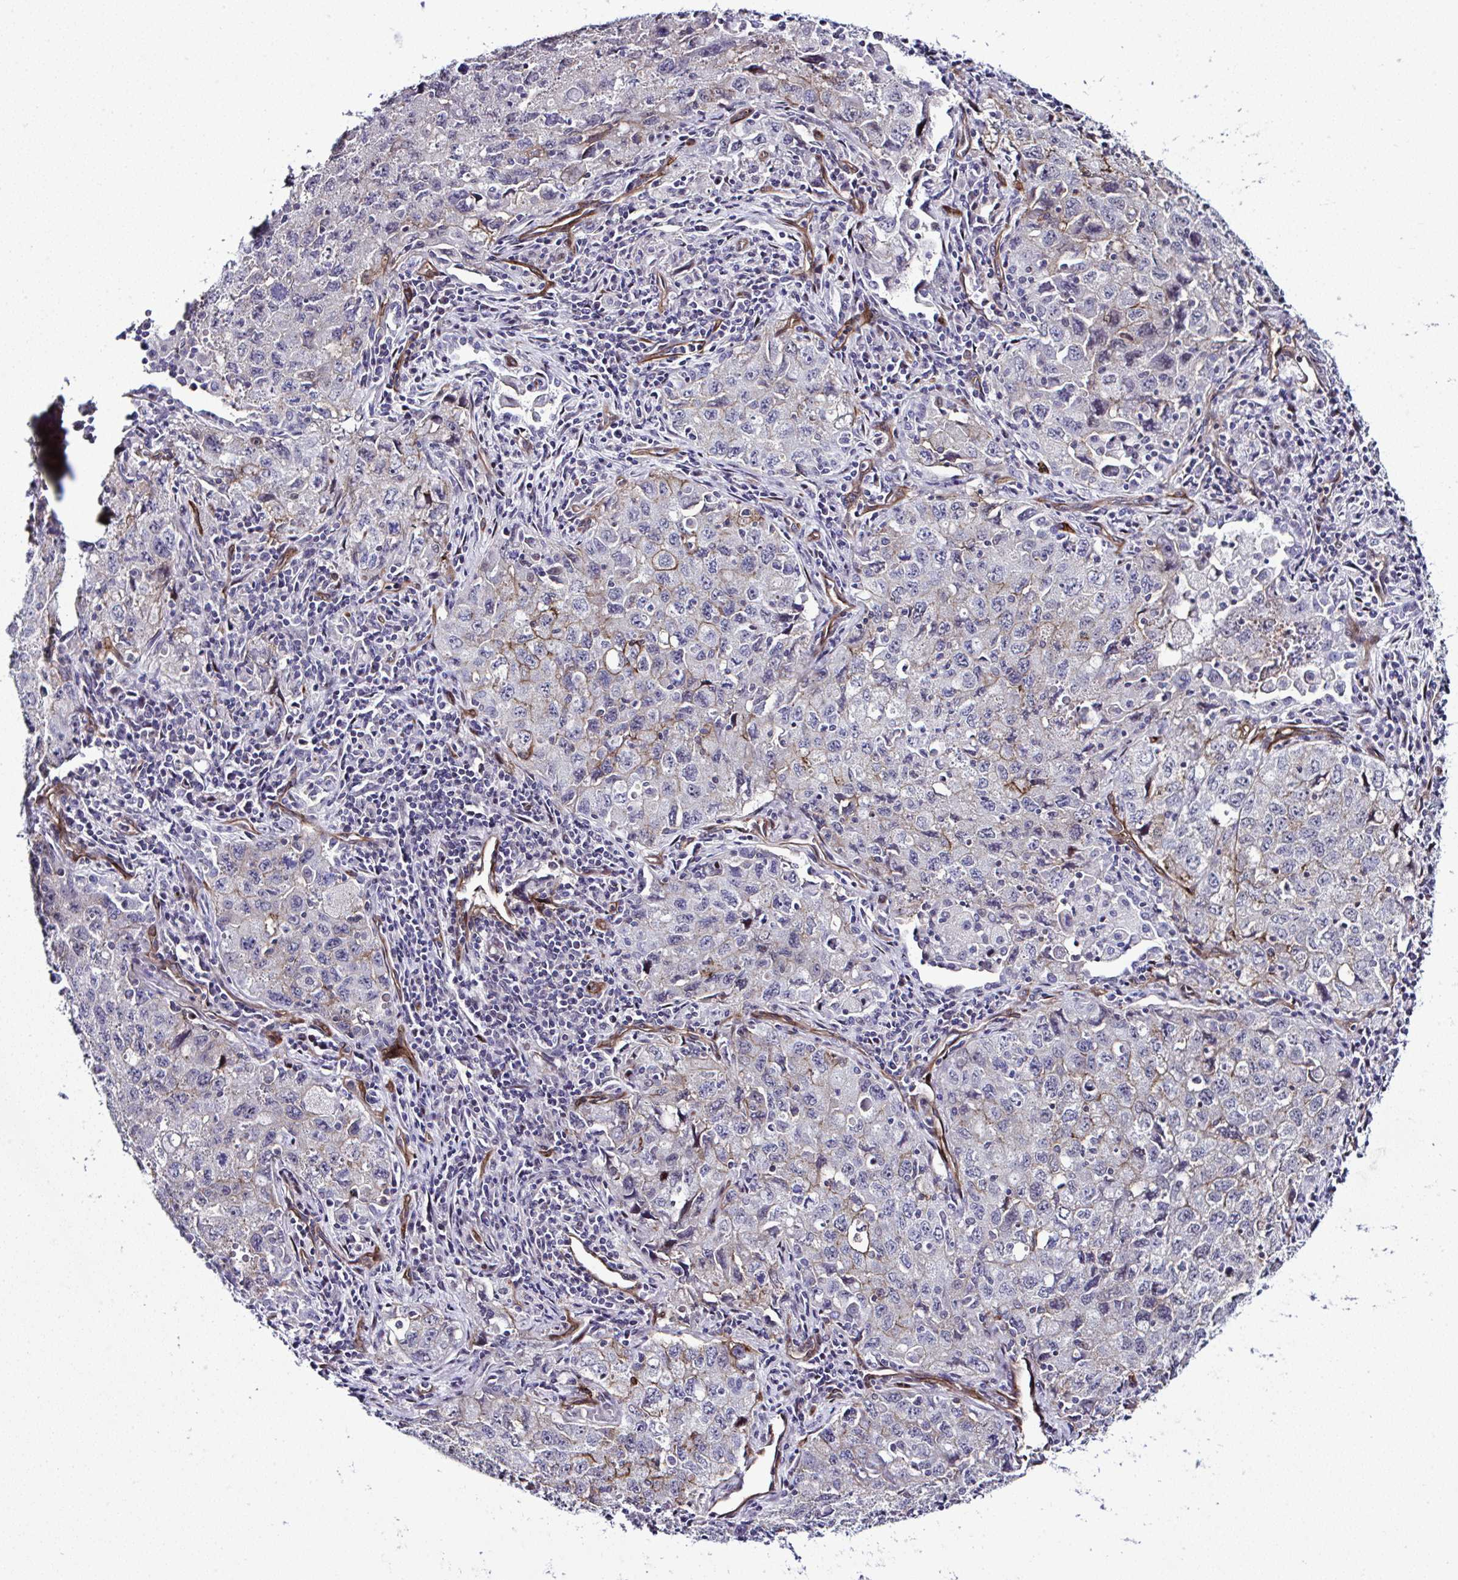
{"staining": {"intensity": "moderate", "quantity": "<25%", "location": "cytoplasmic/membranous"}, "tissue": "lung cancer", "cell_type": "Tumor cells", "image_type": "cancer", "snomed": [{"axis": "morphology", "description": "Adenocarcinoma, NOS"}, {"axis": "topography", "description": "Lung"}], "caption": "A brown stain shows moderate cytoplasmic/membranous positivity of a protein in human lung cancer tumor cells. (DAB = brown stain, brightfield microscopy at high magnification).", "gene": "FBXO34", "patient": {"sex": "female", "age": 57}}